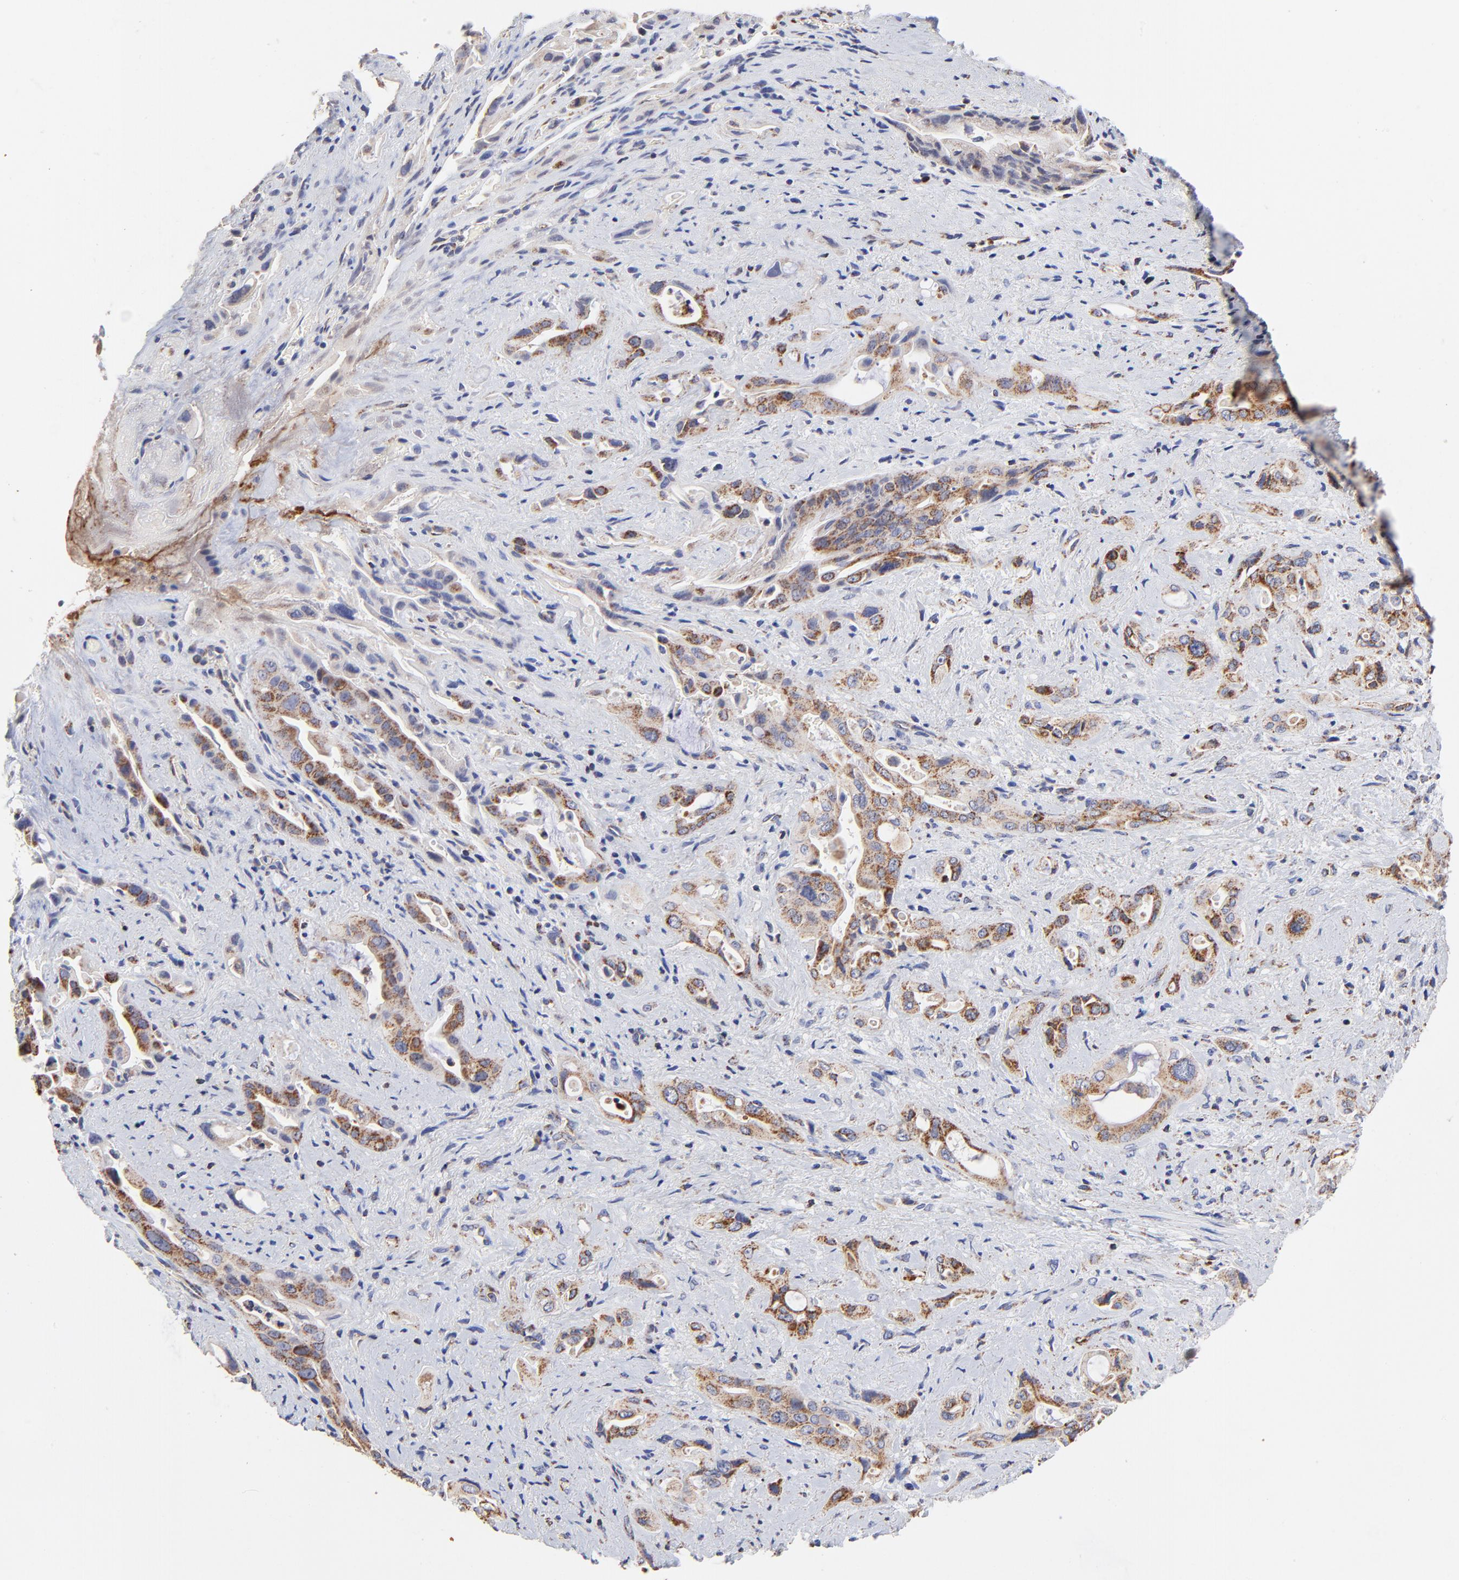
{"staining": {"intensity": "moderate", "quantity": ">75%", "location": "cytoplasmic/membranous"}, "tissue": "pancreatic cancer", "cell_type": "Tumor cells", "image_type": "cancer", "snomed": [{"axis": "morphology", "description": "Adenocarcinoma, NOS"}, {"axis": "topography", "description": "Pancreas"}], "caption": "Pancreatic cancer (adenocarcinoma) stained with IHC displays moderate cytoplasmic/membranous expression in about >75% of tumor cells.", "gene": "SSBP1", "patient": {"sex": "male", "age": 77}}